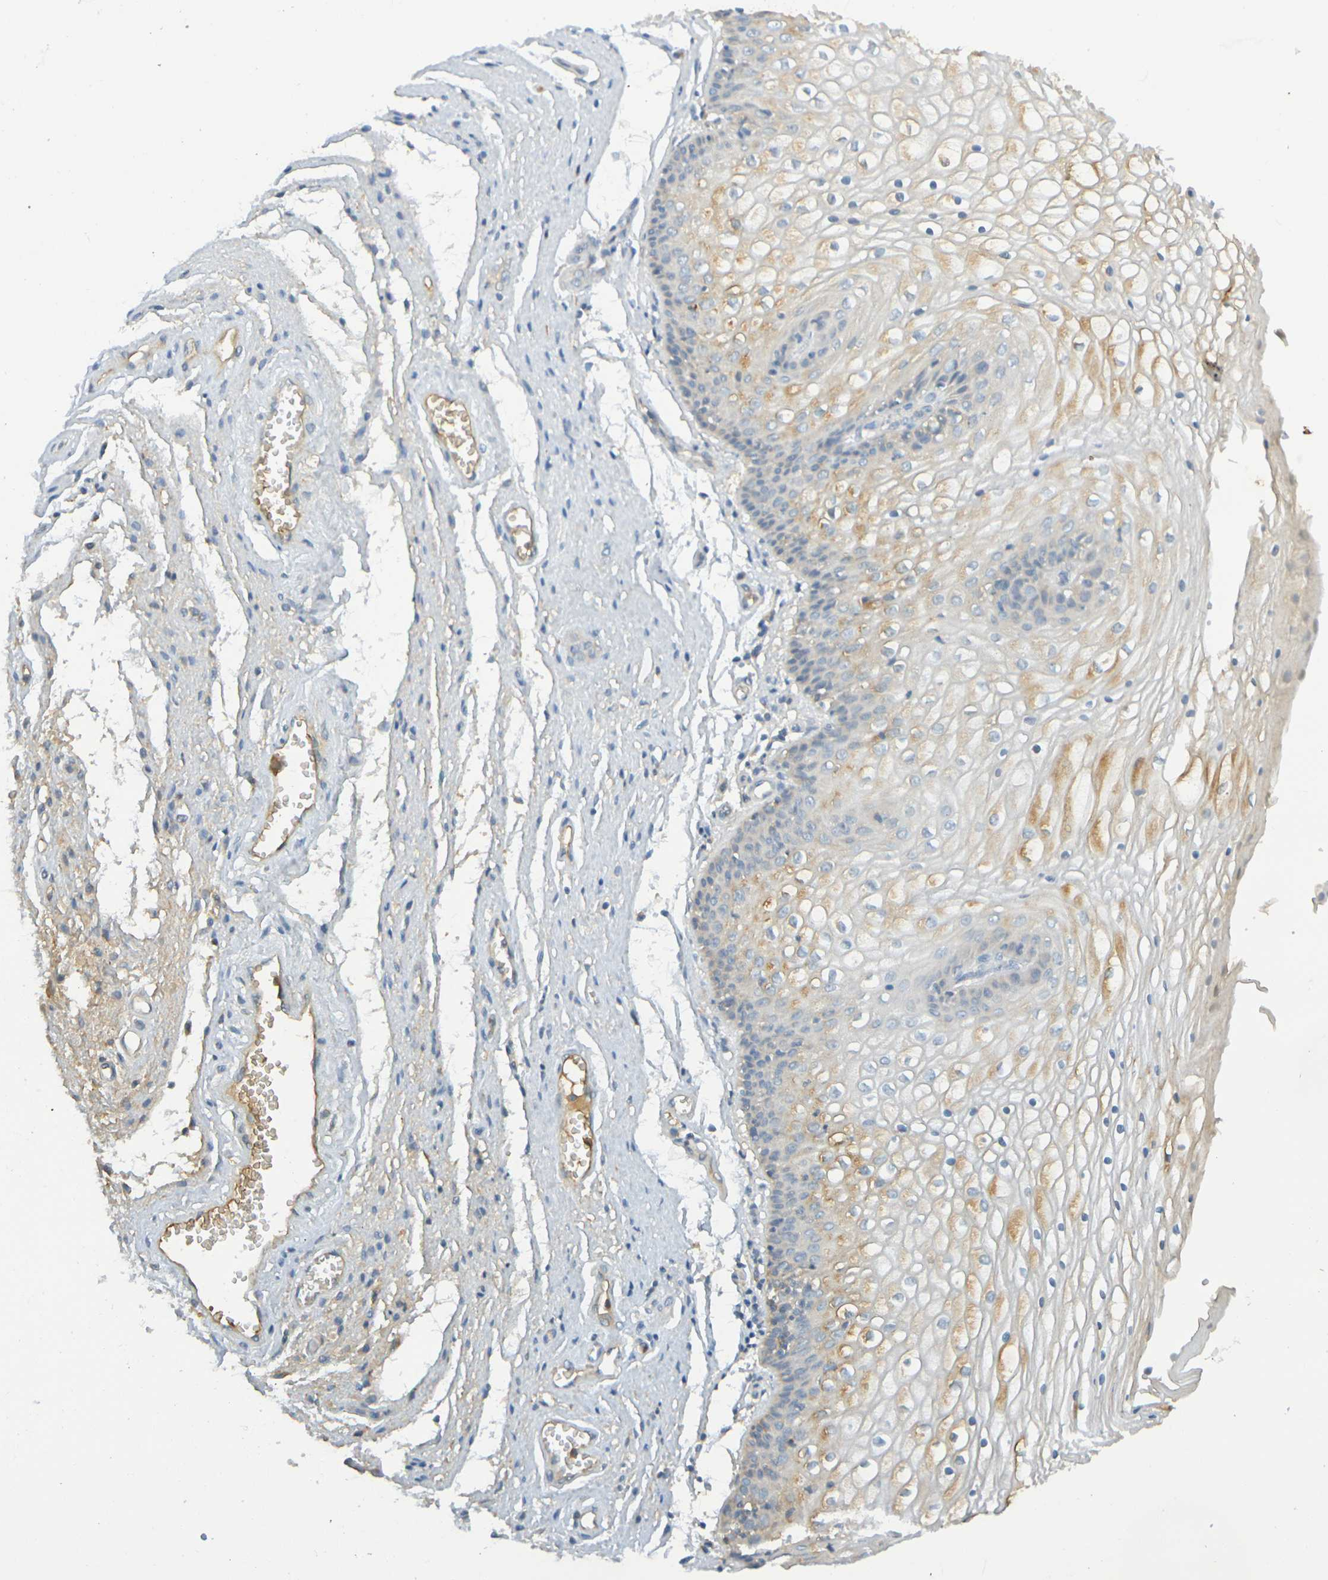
{"staining": {"intensity": "weak", "quantity": "25%-75%", "location": "cytoplasmic/membranous"}, "tissue": "vagina", "cell_type": "Squamous epithelial cells", "image_type": "normal", "snomed": [{"axis": "morphology", "description": "Normal tissue, NOS"}, {"axis": "topography", "description": "Vagina"}], "caption": "Immunohistochemical staining of benign human vagina exhibits low levels of weak cytoplasmic/membranous staining in about 25%-75% of squamous epithelial cells. (DAB (3,3'-diaminobenzidine) IHC with brightfield microscopy, high magnification).", "gene": "C1QA", "patient": {"sex": "female", "age": 34}}